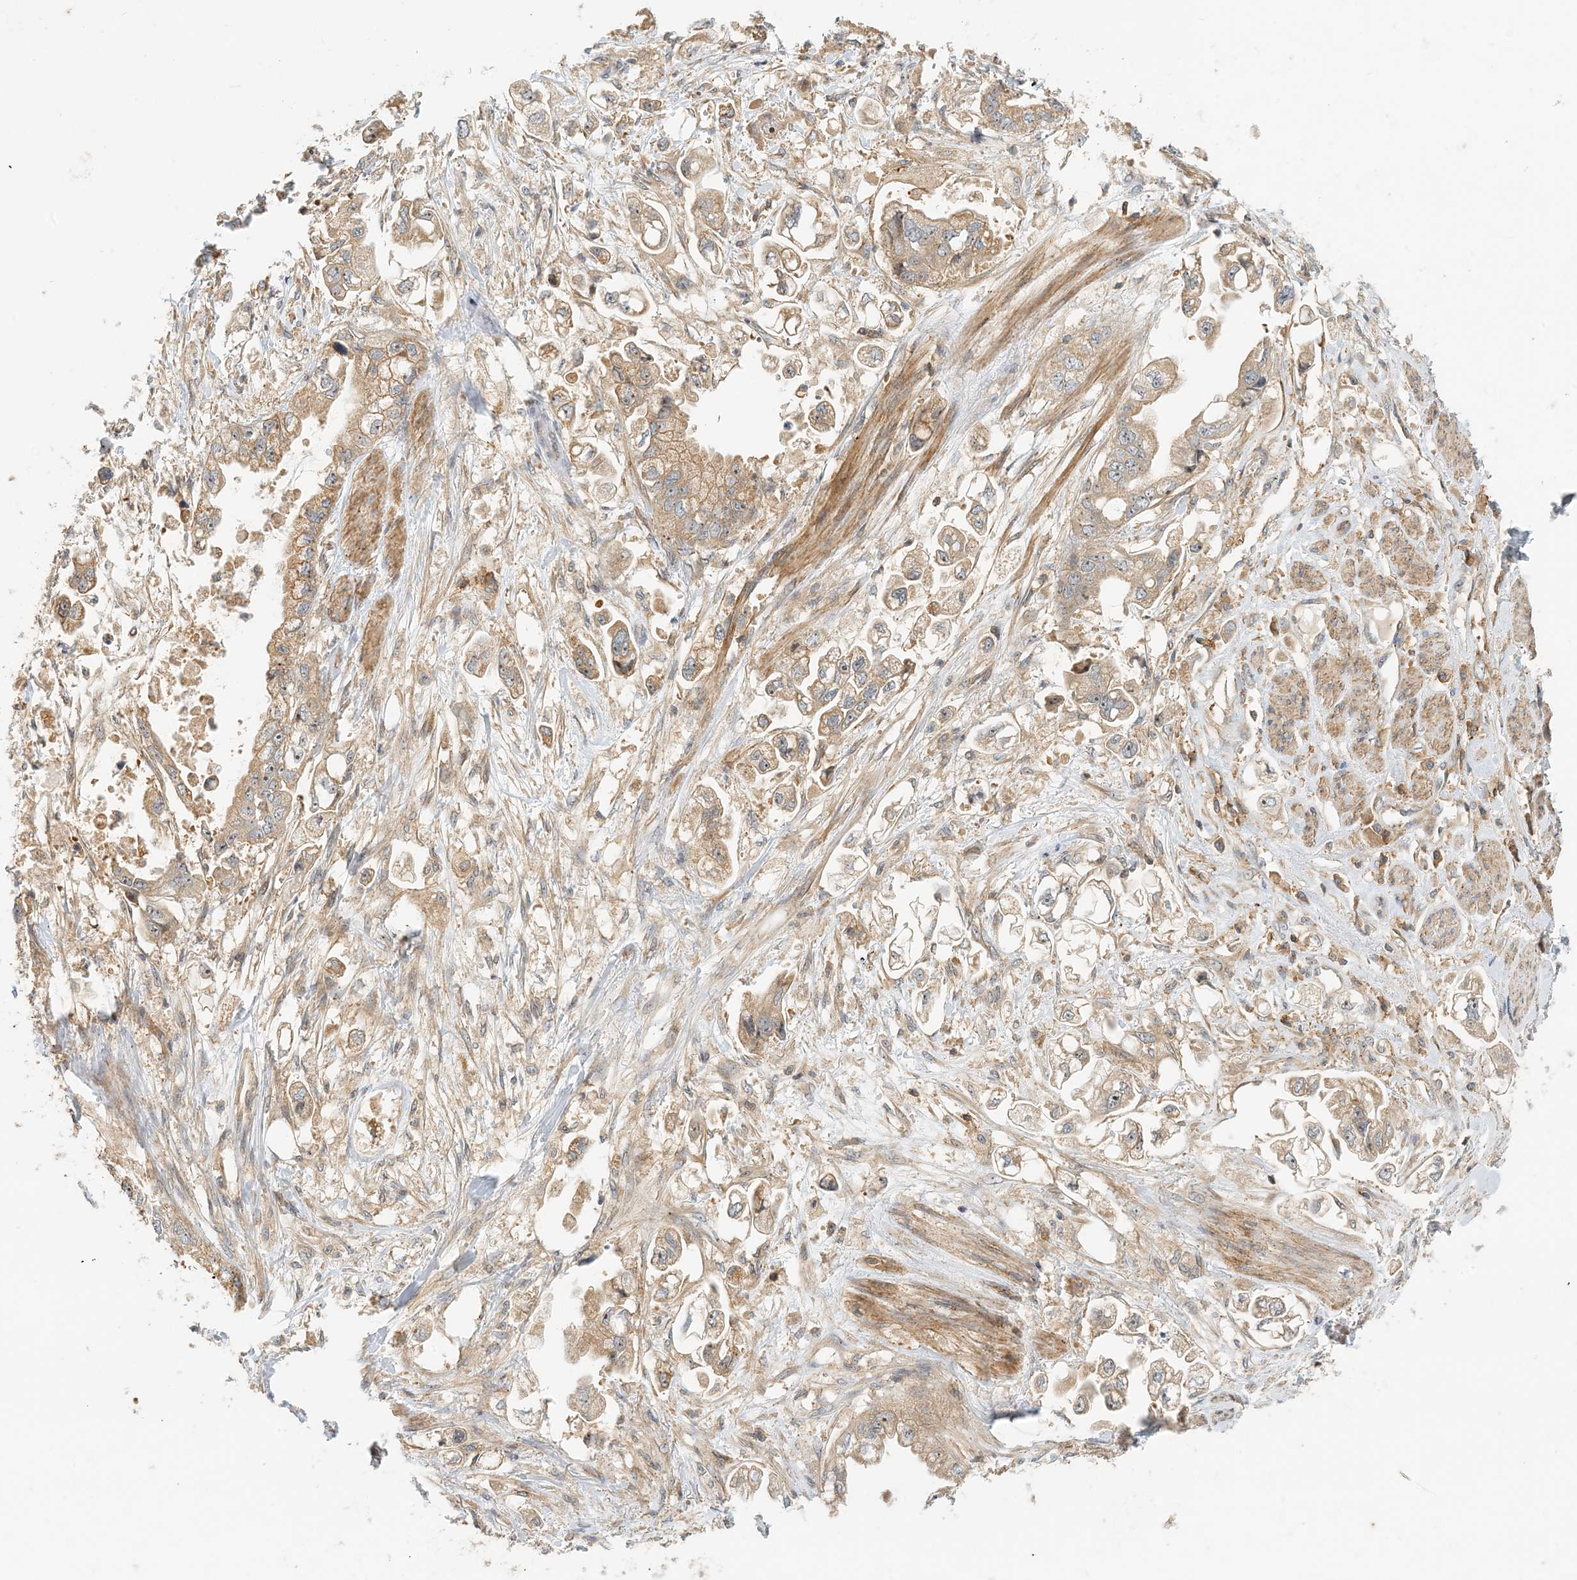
{"staining": {"intensity": "moderate", "quantity": ">75%", "location": "cytoplasmic/membranous"}, "tissue": "stomach cancer", "cell_type": "Tumor cells", "image_type": "cancer", "snomed": [{"axis": "morphology", "description": "Adenocarcinoma, NOS"}, {"axis": "topography", "description": "Stomach"}], "caption": "The micrograph shows staining of stomach cancer, revealing moderate cytoplasmic/membranous protein expression (brown color) within tumor cells.", "gene": "COLEC11", "patient": {"sex": "male", "age": 62}}